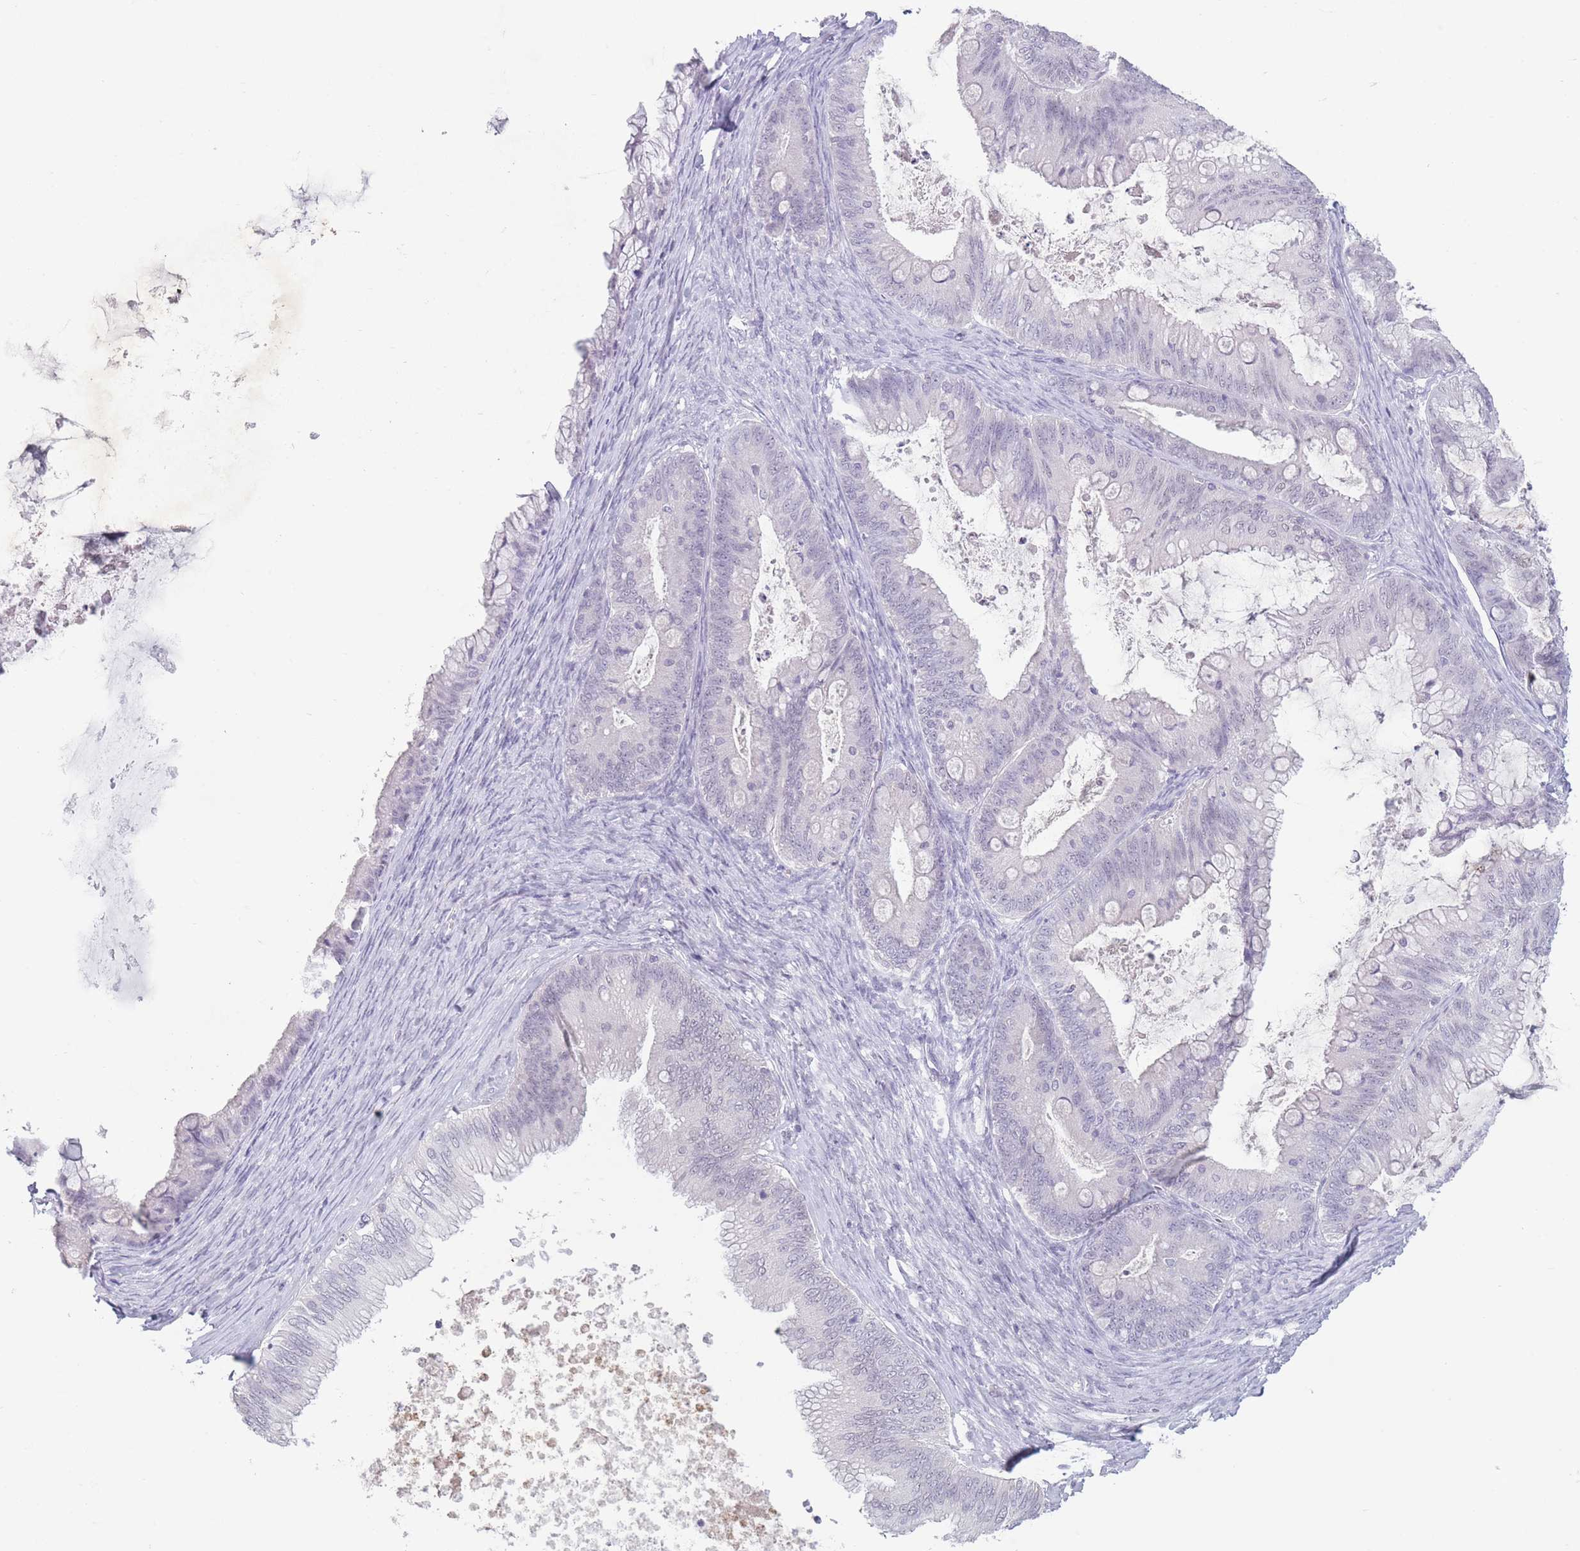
{"staining": {"intensity": "negative", "quantity": "none", "location": "none"}, "tissue": "ovarian cancer", "cell_type": "Tumor cells", "image_type": "cancer", "snomed": [{"axis": "morphology", "description": "Cystadenocarcinoma, mucinous, NOS"}, {"axis": "topography", "description": "Ovary"}], "caption": "An image of ovarian cancer (mucinous cystadenocarcinoma) stained for a protein demonstrates no brown staining in tumor cells. The staining is performed using DAB brown chromogen with nuclei counter-stained in using hematoxylin.", "gene": "ARID3B", "patient": {"sex": "female", "age": 35}}